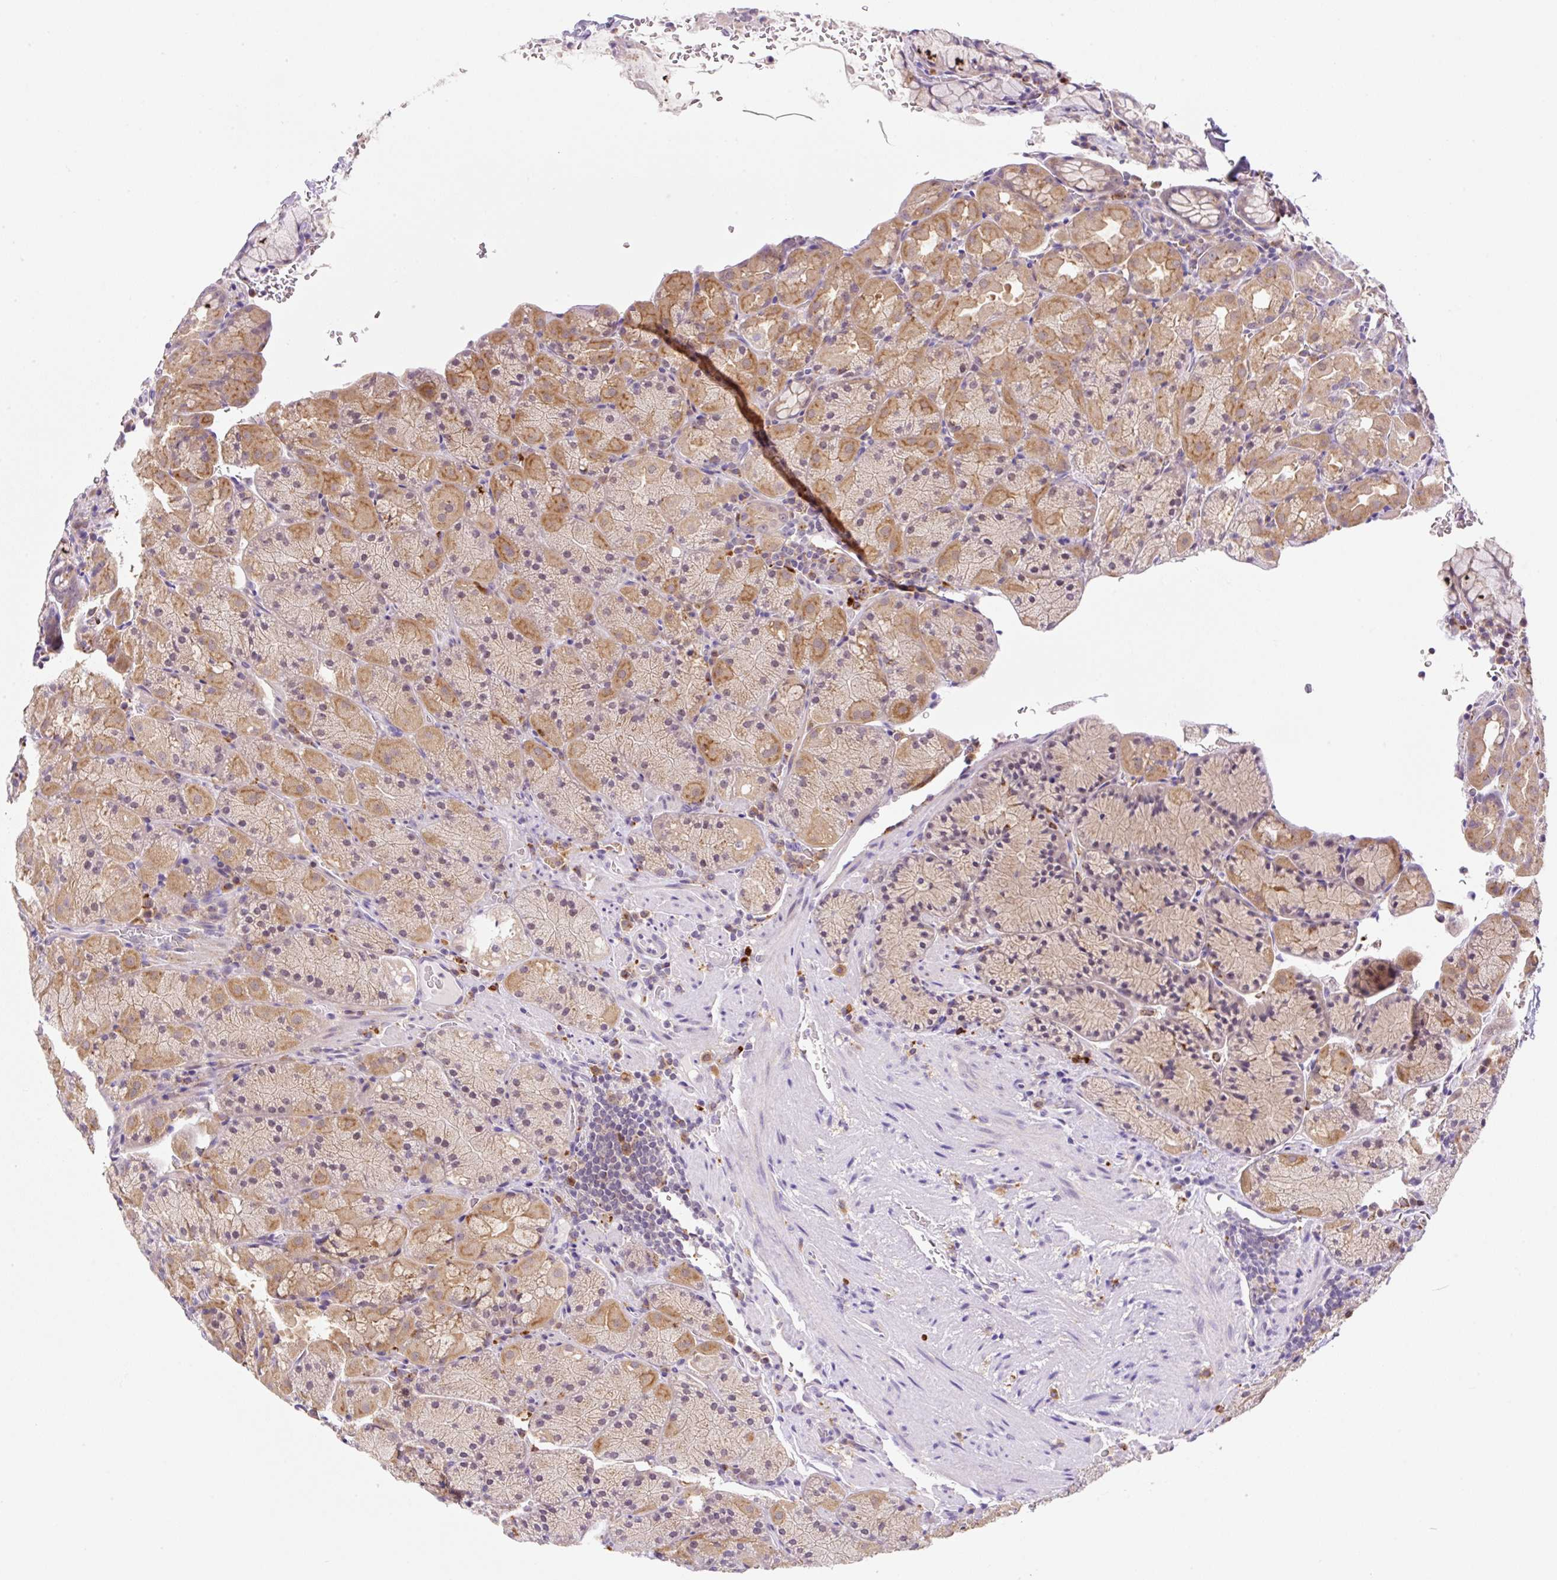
{"staining": {"intensity": "moderate", "quantity": "25%-75%", "location": "cytoplasmic/membranous"}, "tissue": "stomach", "cell_type": "Glandular cells", "image_type": "normal", "snomed": [{"axis": "morphology", "description": "Normal tissue, NOS"}, {"axis": "topography", "description": "Stomach, upper"}, {"axis": "topography", "description": "Stomach, lower"}], "caption": "Immunohistochemical staining of benign stomach displays 25%-75% levels of moderate cytoplasmic/membranous protein positivity in about 25%-75% of glandular cells. Ihc stains the protein in brown and the nuclei are stained blue.", "gene": "CEBPZOS", "patient": {"sex": "male", "age": 80}}